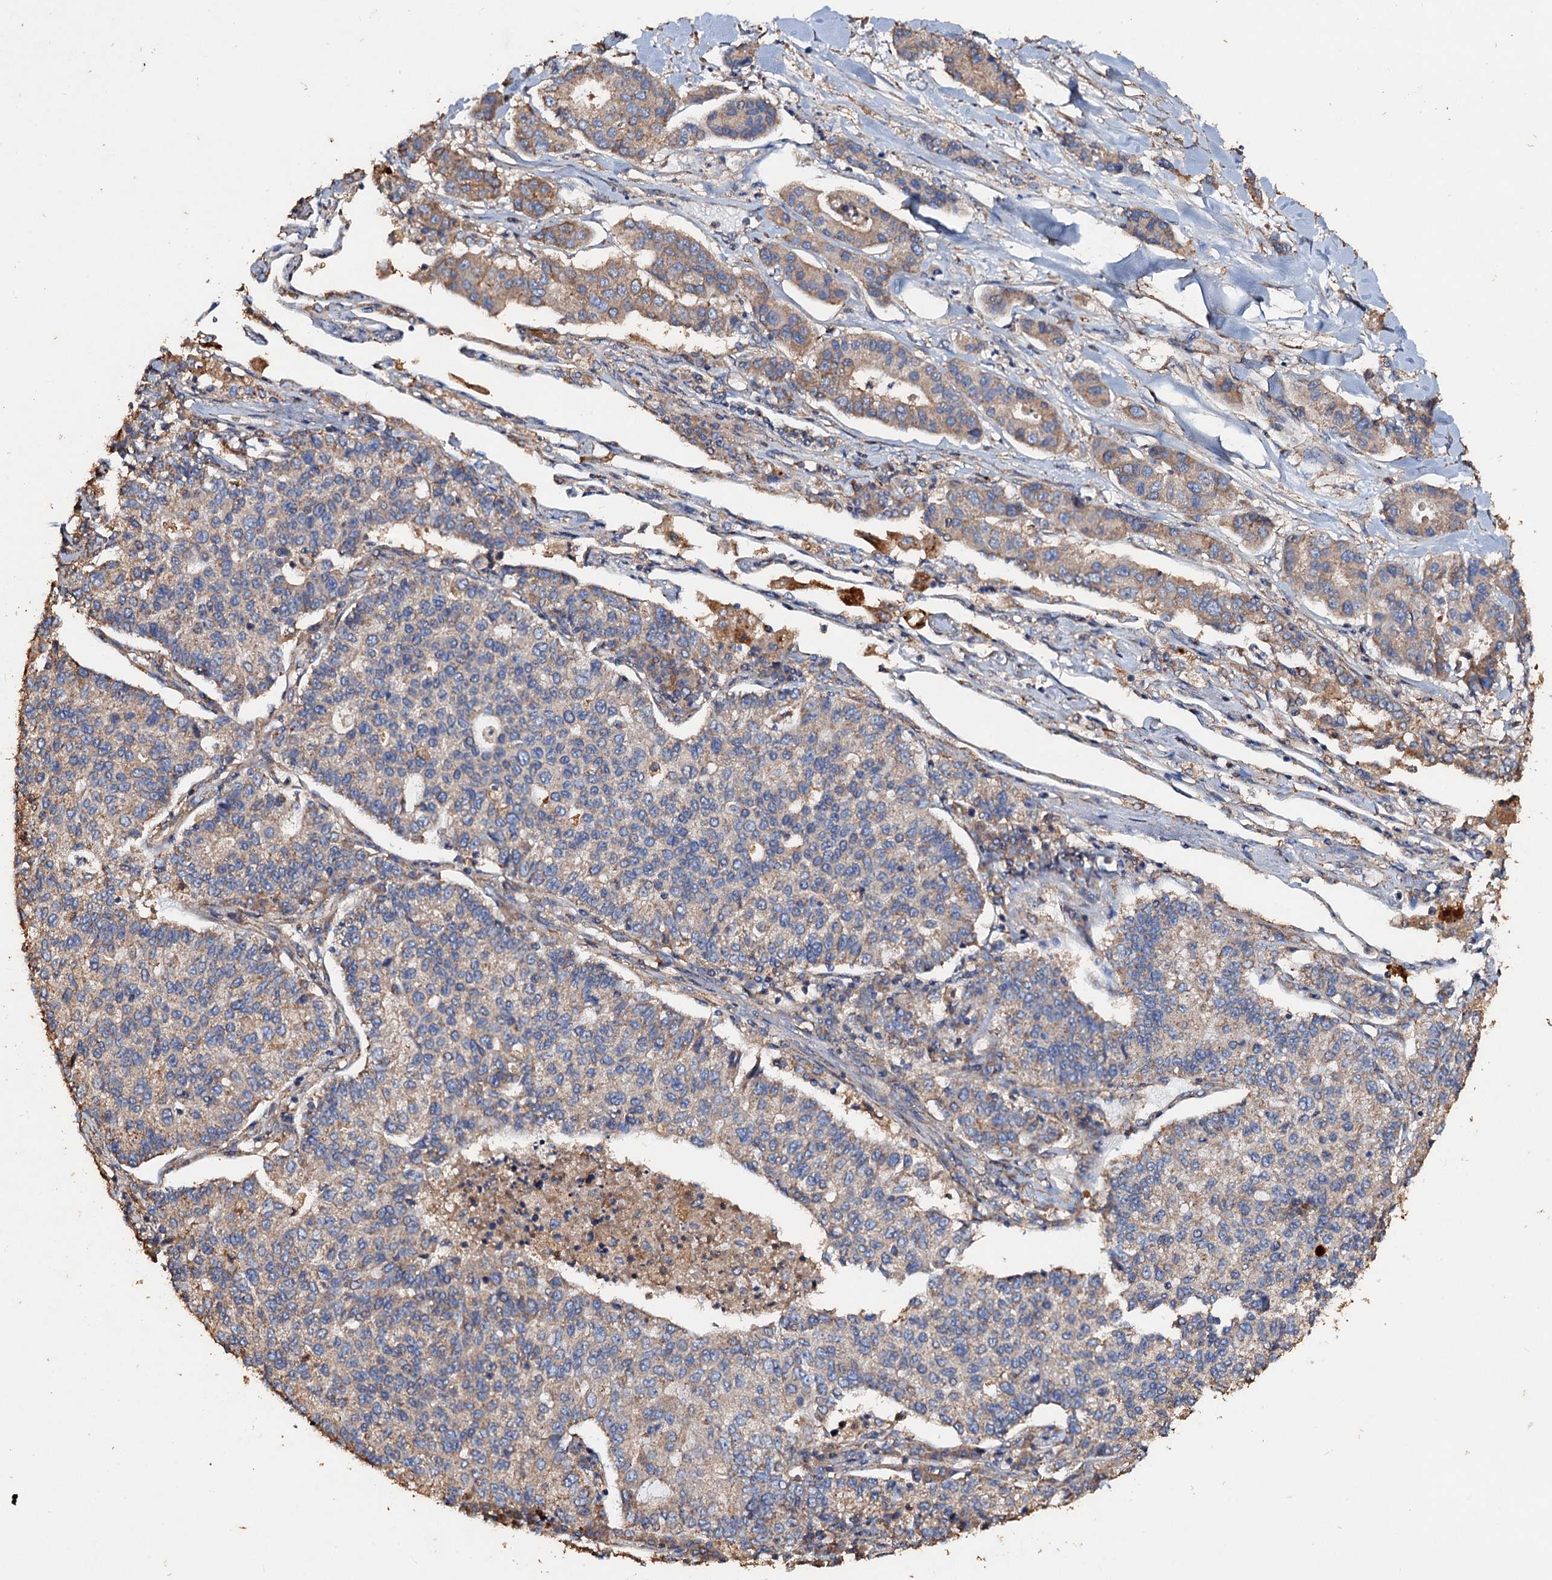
{"staining": {"intensity": "weak", "quantity": "25%-75%", "location": "cytoplasmic/membranous"}, "tissue": "lung cancer", "cell_type": "Tumor cells", "image_type": "cancer", "snomed": [{"axis": "morphology", "description": "Adenocarcinoma, NOS"}, {"axis": "topography", "description": "Lung"}], "caption": "DAB (3,3'-diaminobenzidine) immunohistochemical staining of adenocarcinoma (lung) exhibits weak cytoplasmic/membranous protein staining in approximately 25%-75% of tumor cells.", "gene": "SCUBE3", "patient": {"sex": "male", "age": 49}}